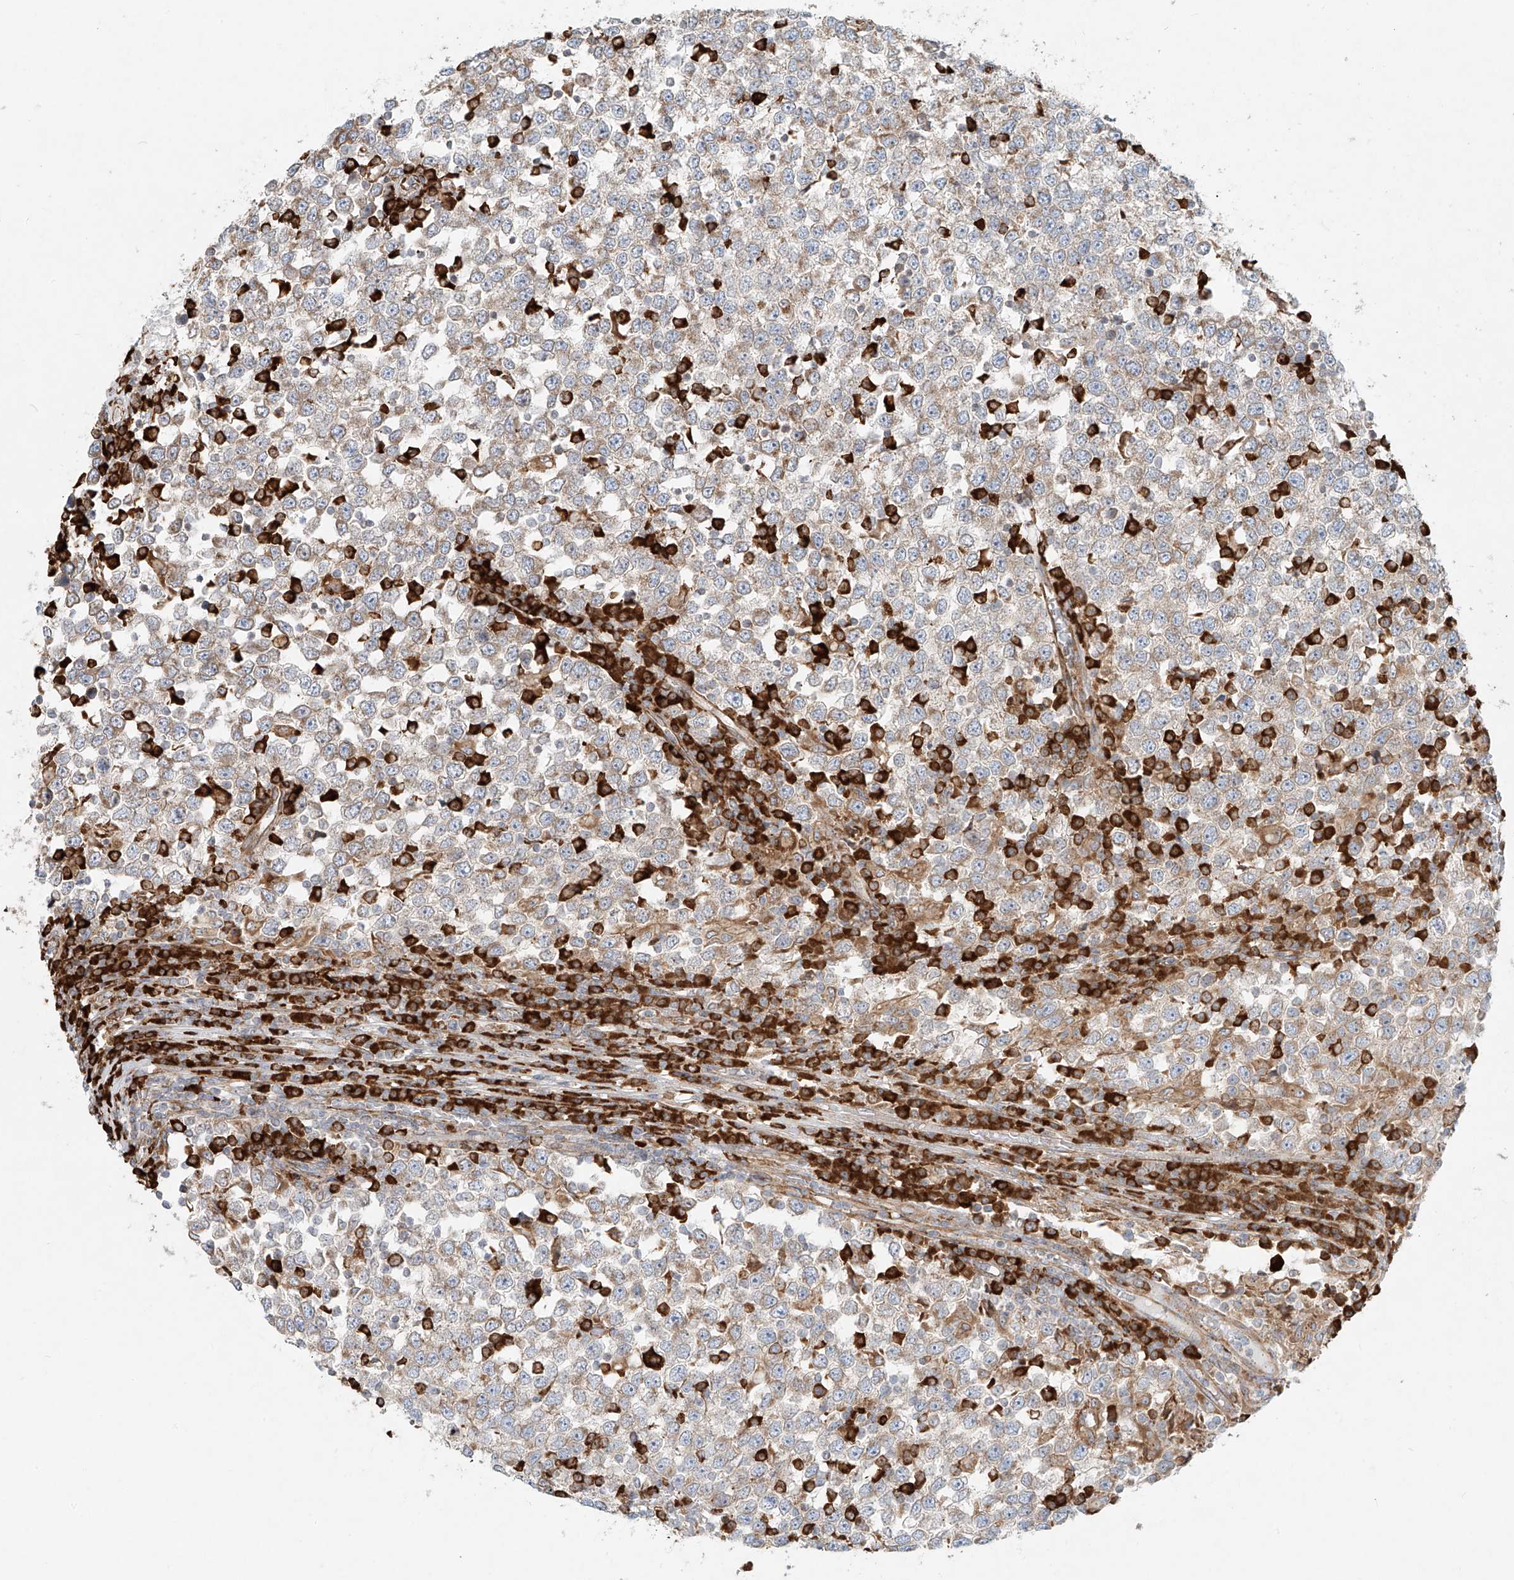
{"staining": {"intensity": "weak", "quantity": "25%-75%", "location": "cytoplasmic/membranous"}, "tissue": "testis cancer", "cell_type": "Tumor cells", "image_type": "cancer", "snomed": [{"axis": "morphology", "description": "Seminoma, NOS"}, {"axis": "topography", "description": "Testis"}], "caption": "Brown immunohistochemical staining in testis cancer exhibits weak cytoplasmic/membranous expression in about 25%-75% of tumor cells.", "gene": "EIPR1", "patient": {"sex": "male", "age": 65}}